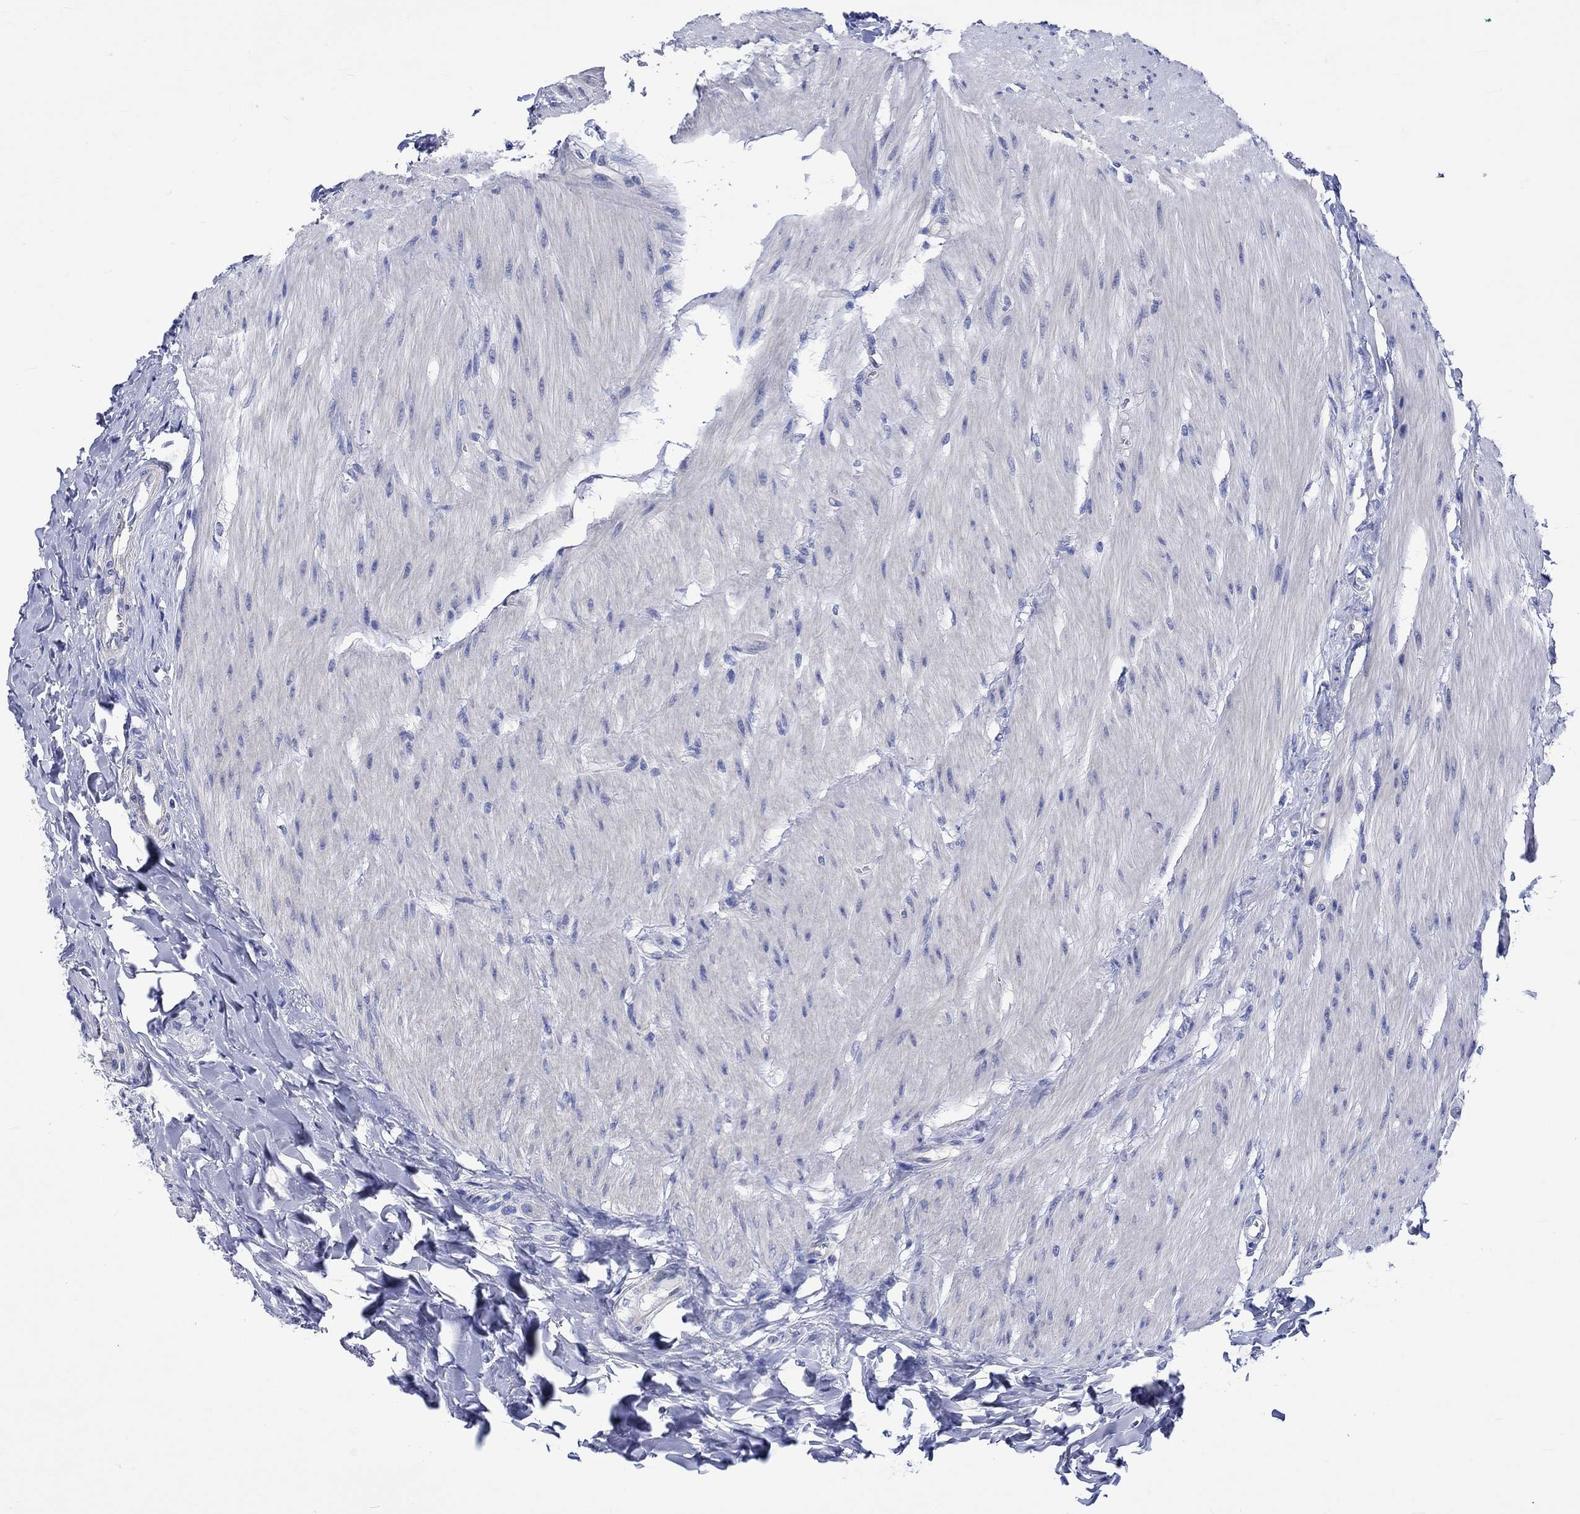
{"staining": {"intensity": "negative", "quantity": "none", "location": "none"}, "tissue": "colon", "cell_type": "Endothelial cells", "image_type": "normal", "snomed": [{"axis": "morphology", "description": "Normal tissue, NOS"}, {"axis": "topography", "description": "Colon"}], "caption": "IHC photomicrograph of unremarkable human colon stained for a protein (brown), which demonstrates no staining in endothelial cells.", "gene": "HARBI1", "patient": {"sex": "female", "age": 65}}